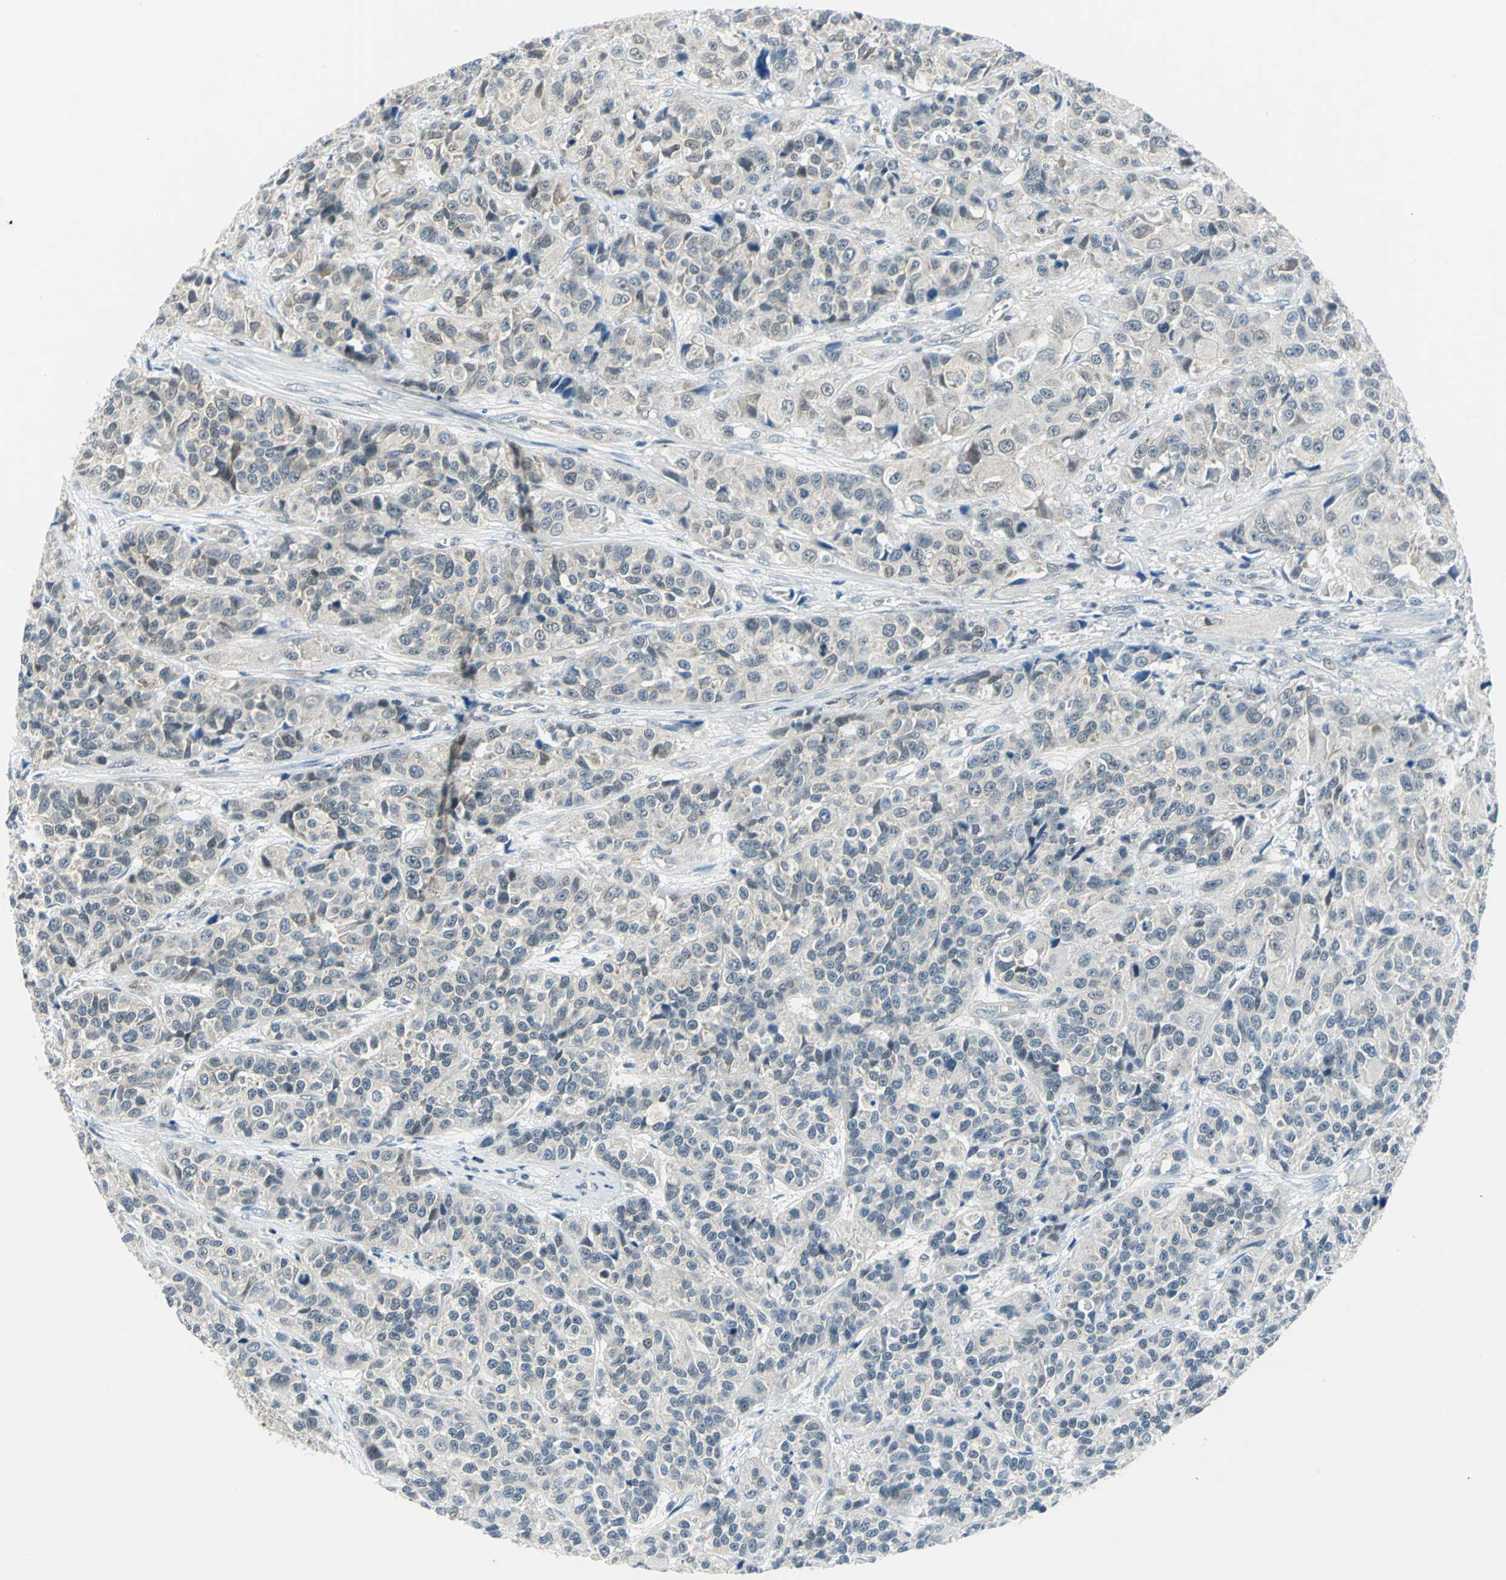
{"staining": {"intensity": "negative", "quantity": "none", "location": "none"}, "tissue": "urothelial cancer", "cell_type": "Tumor cells", "image_type": "cancer", "snomed": [{"axis": "morphology", "description": "Urothelial carcinoma, High grade"}, {"axis": "topography", "description": "Urinary bladder"}], "caption": "High-grade urothelial carcinoma stained for a protein using IHC exhibits no expression tumor cells.", "gene": "PIN1", "patient": {"sex": "female", "age": 81}}